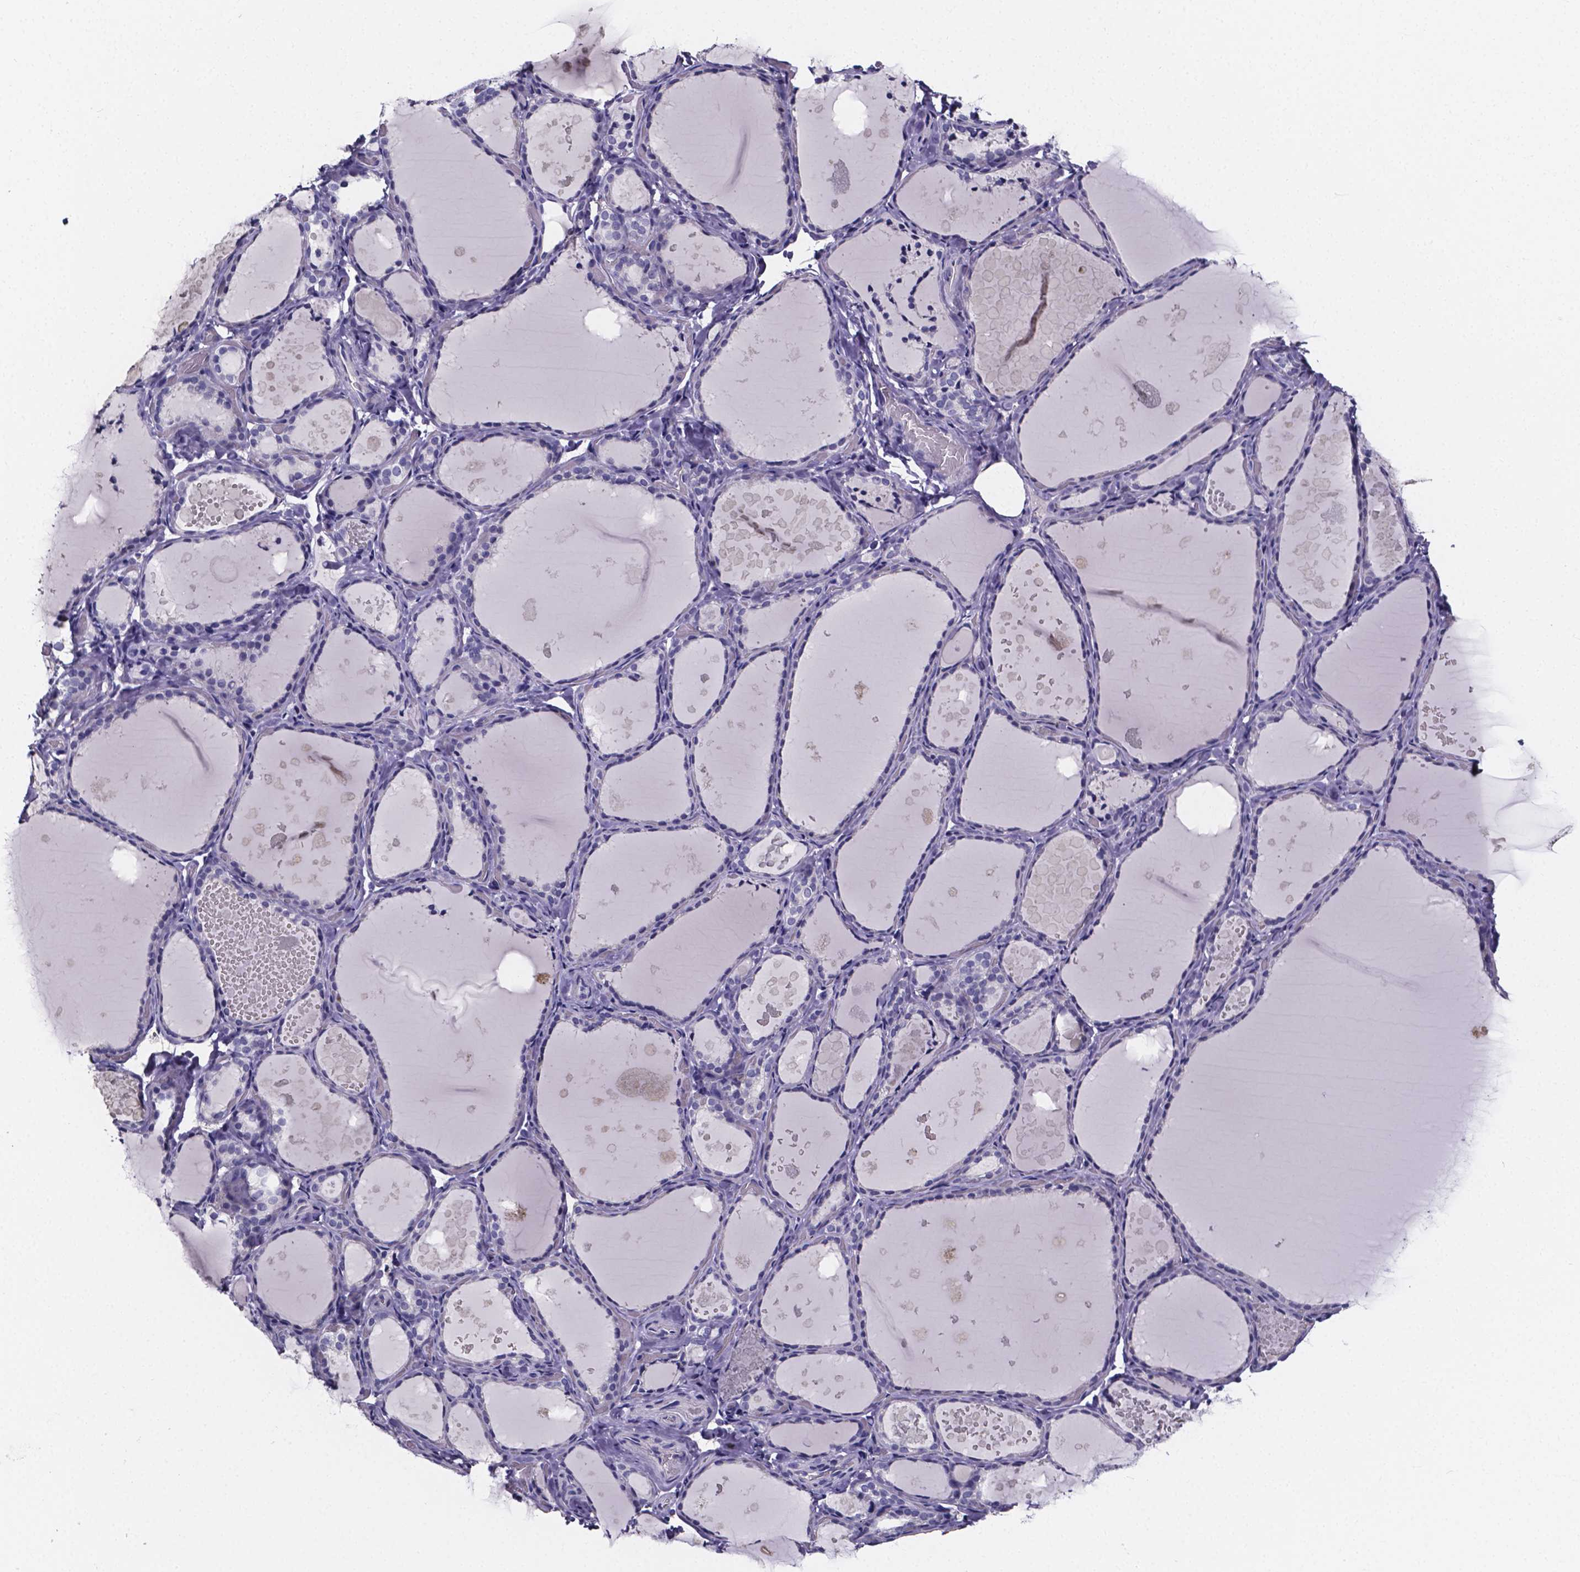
{"staining": {"intensity": "negative", "quantity": "none", "location": "none"}, "tissue": "thyroid gland", "cell_type": "Glandular cells", "image_type": "normal", "snomed": [{"axis": "morphology", "description": "Normal tissue, NOS"}, {"axis": "topography", "description": "Thyroid gland"}], "caption": "This is an immunohistochemistry (IHC) histopathology image of unremarkable thyroid gland. There is no positivity in glandular cells.", "gene": "IZUMO1", "patient": {"sex": "female", "age": 56}}